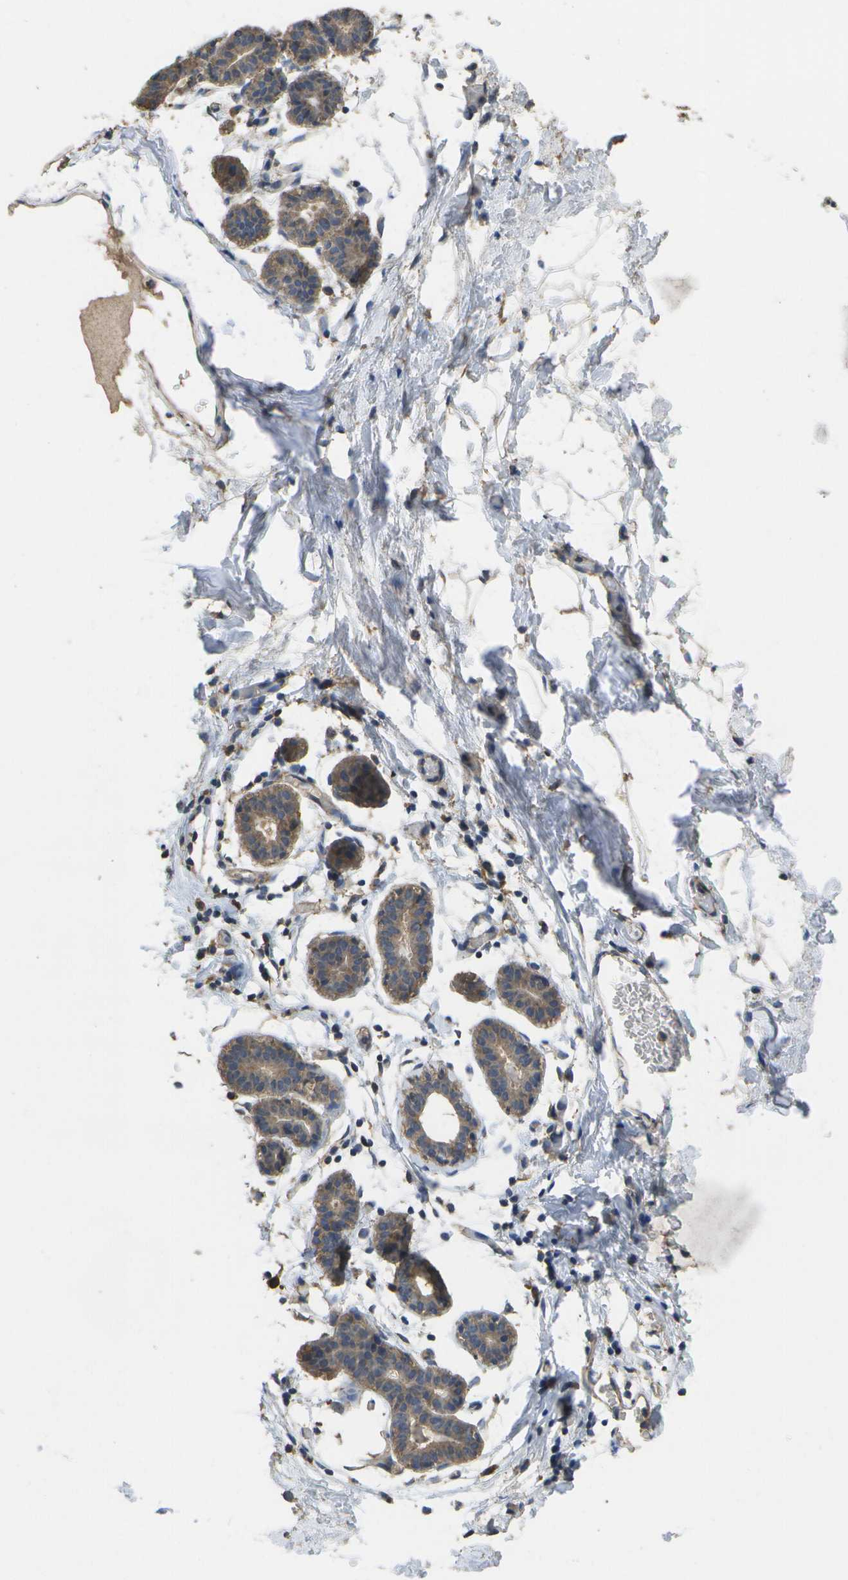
{"staining": {"intensity": "negative", "quantity": "none", "location": "none"}, "tissue": "breast", "cell_type": "Adipocytes", "image_type": "normal", "snomed": [{"axis": "morphology", "description": "Normal tissue, NOS"}, {"axis": "topography", "description": "Breast"}], "caption": "Protein analysis of normal breast reveals no significant expression in adipocytes. (DAB (3,3'-diaminobenzidine) IHC visualized using brightfield microscopy, high magnification).", "gene": "SACS", "patient": {"sex": "female", "age": 27}}